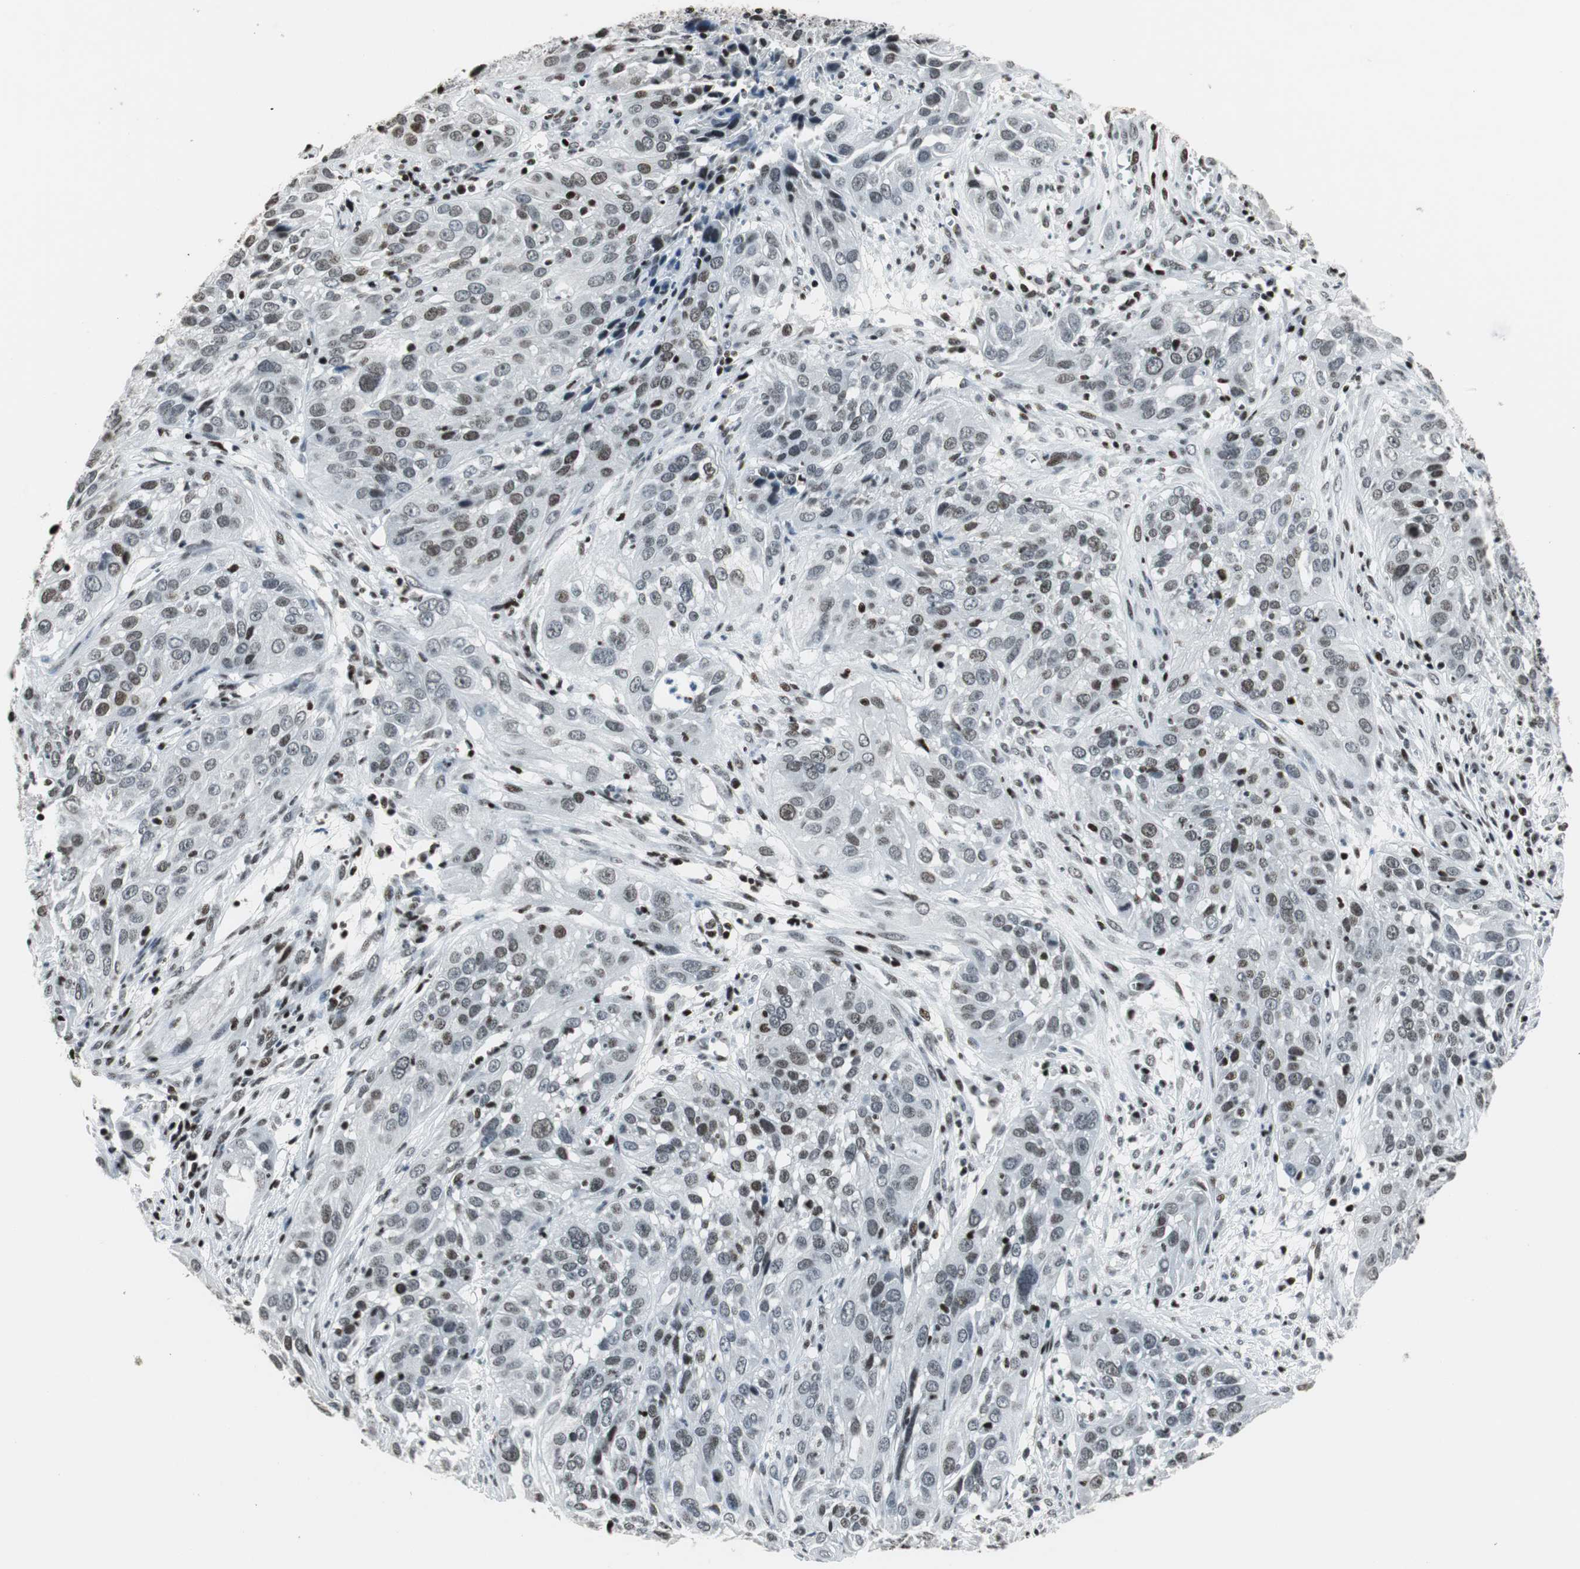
{"staining": {"intensity": "weak", "quantity": "25%-75%", "location": "nuclear"}, "tissue": "cervical cancer", "cell_type": "Tumor cells", "image_type": "cancer", "snomed": [{"axis": "morphology", "description": "Squamous cell carcinoma, NOS"}, {"axis": "topography", "description": "Cervix"}], "caption": "The immunohistochemical stain shows weak nuclear staining in tumor cells of cervical cancer (squamous cell carcinoma) tissue. The staining was performed using DAB (3,3'-diaminobenzidine) to visualize the protein expression in brown, while the nuclei were stained in blue with hematoxylin (Magnification: 20x).", "gene": "RBBP4", "patient": {"sex": "female", "age": 32}}